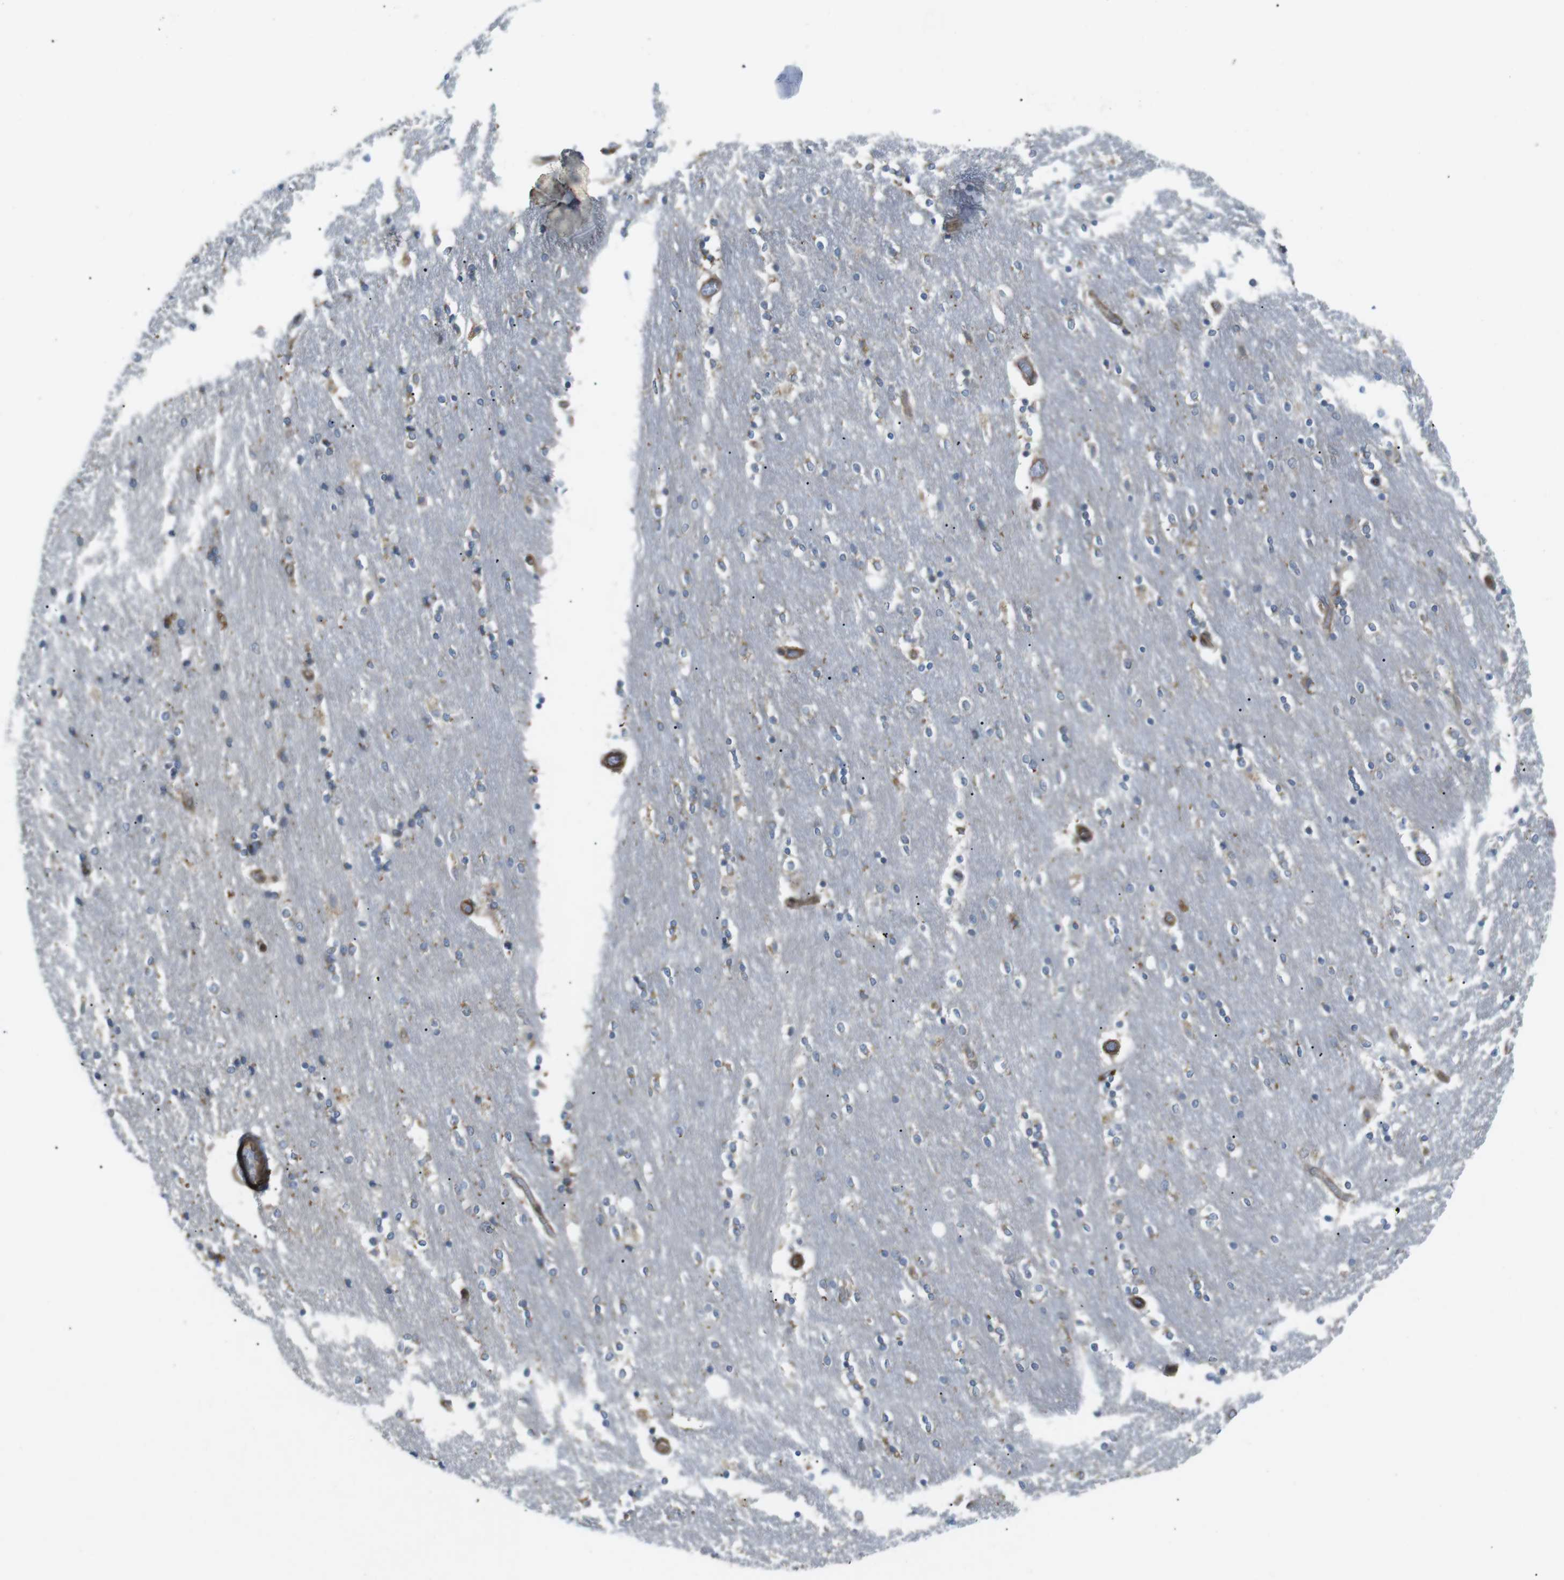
{"staining": {"intensity": "moderate", "quantity": "<25%", "location": "cytoplasmic/membranous"}, "tissue": "caudate", "cell_type": "Glial cells", "image_type": "normal", "snomed": [{"axis": "morphology", "description": "Normal tissue, NOS"}, {"axis": "topography", "description": "Lateral ventricle wall"}], "caption": "This photomicrograph reveals immunohistochemistry staining of unremarkable caudate, with low moderate cytoplasmic/membranous expression in about <25% of glial cells.", "gene": "KANK2", "patient": {"sex": "female", "age": 54}}